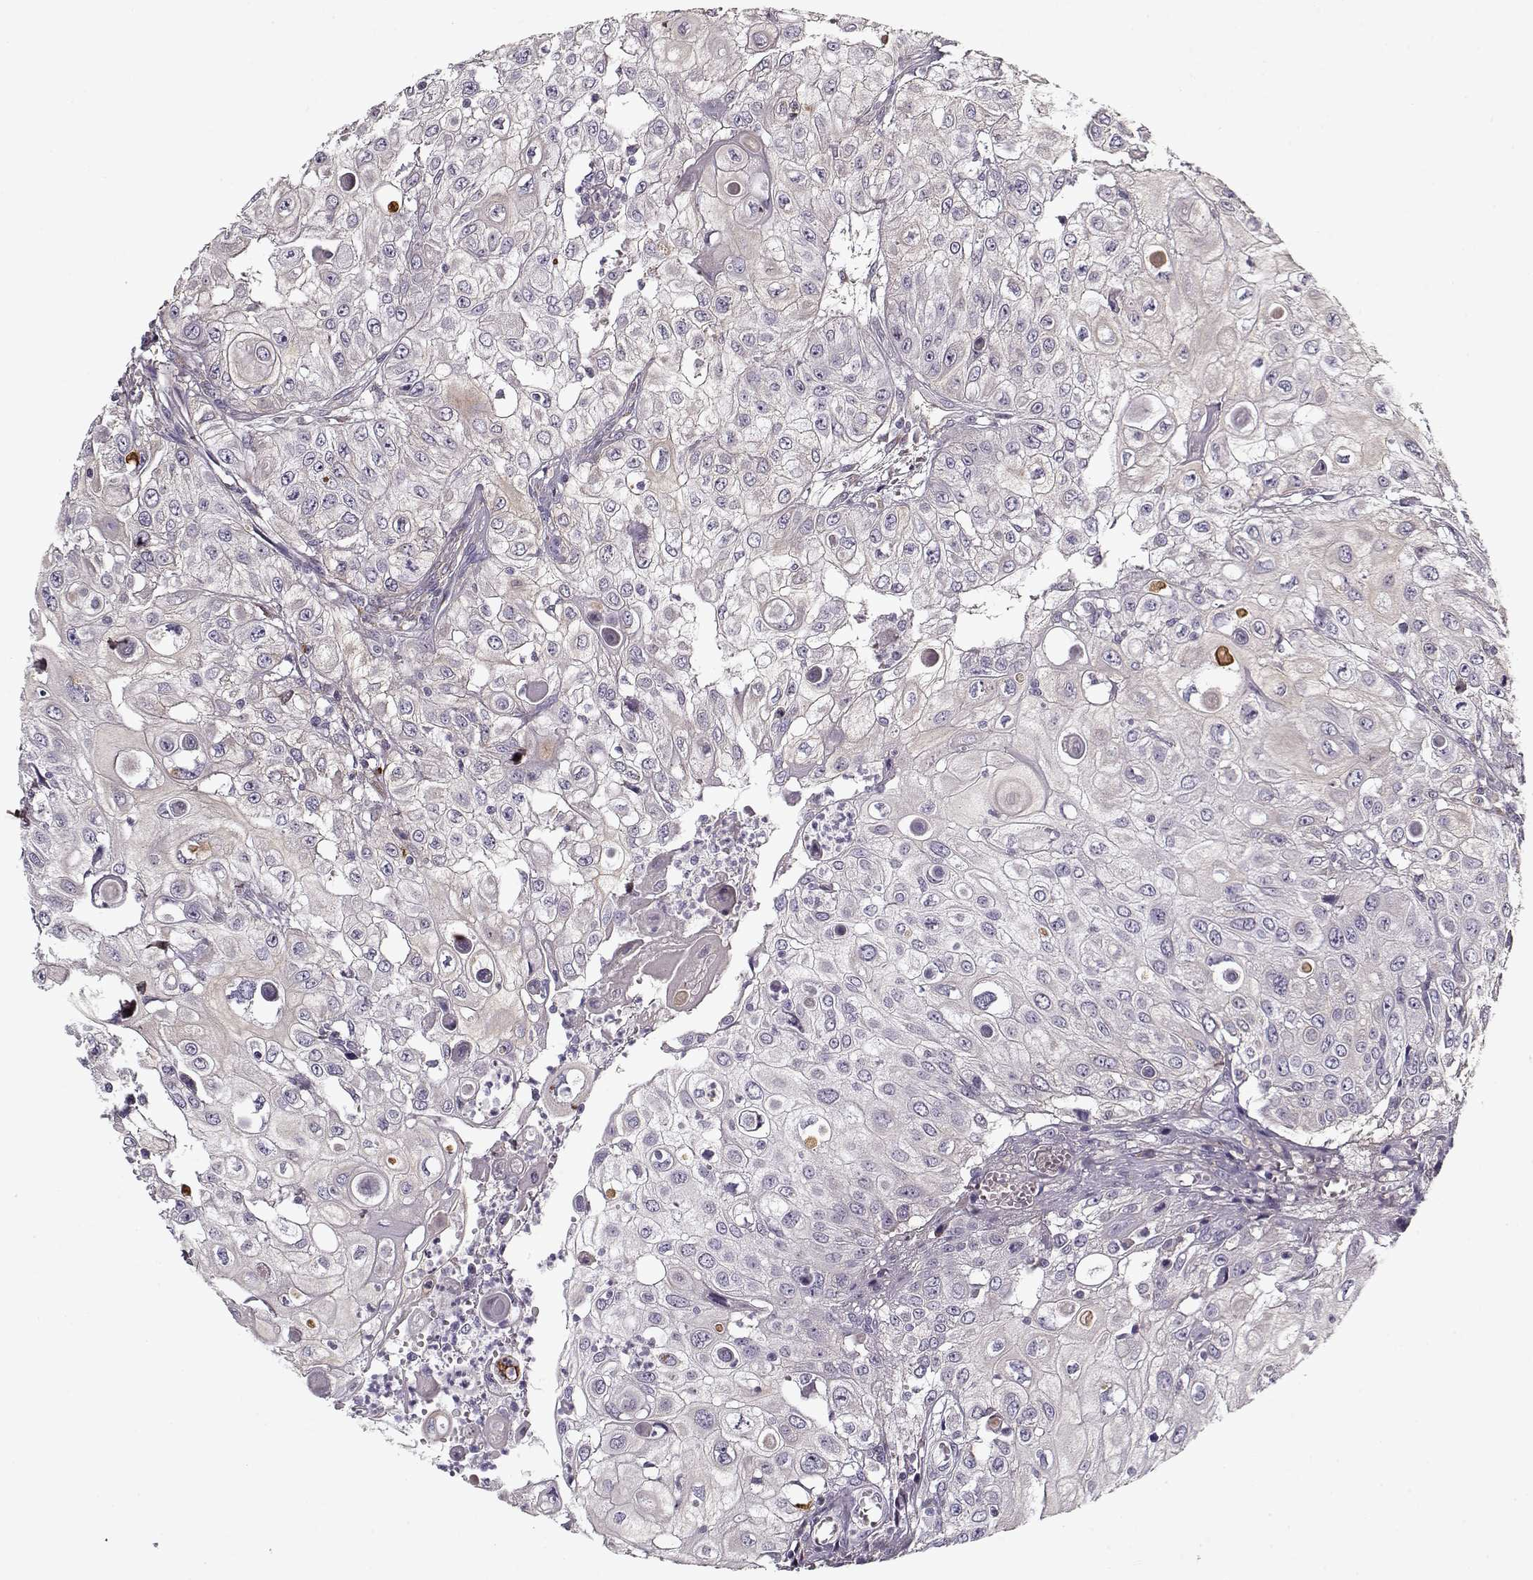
{"staining": {"intensity": "negative", "quantity": "none", "location": "none"}, "tissue": "urothelial cancer", "cell_type": "Tumor cells", "image_type": "cancer", "snomed": [{"axis": "morphology", "description": "Urothelial carcinoma, High grade"}, {"axis": "topography", "description": "Urinary bladder"}], "caption": "DAB immunohistochemical staining of human urothelial cancer displays no significant staining in tumor cells.", "gene": "LUM", "patient": {"sex": "female", "age": 79}}